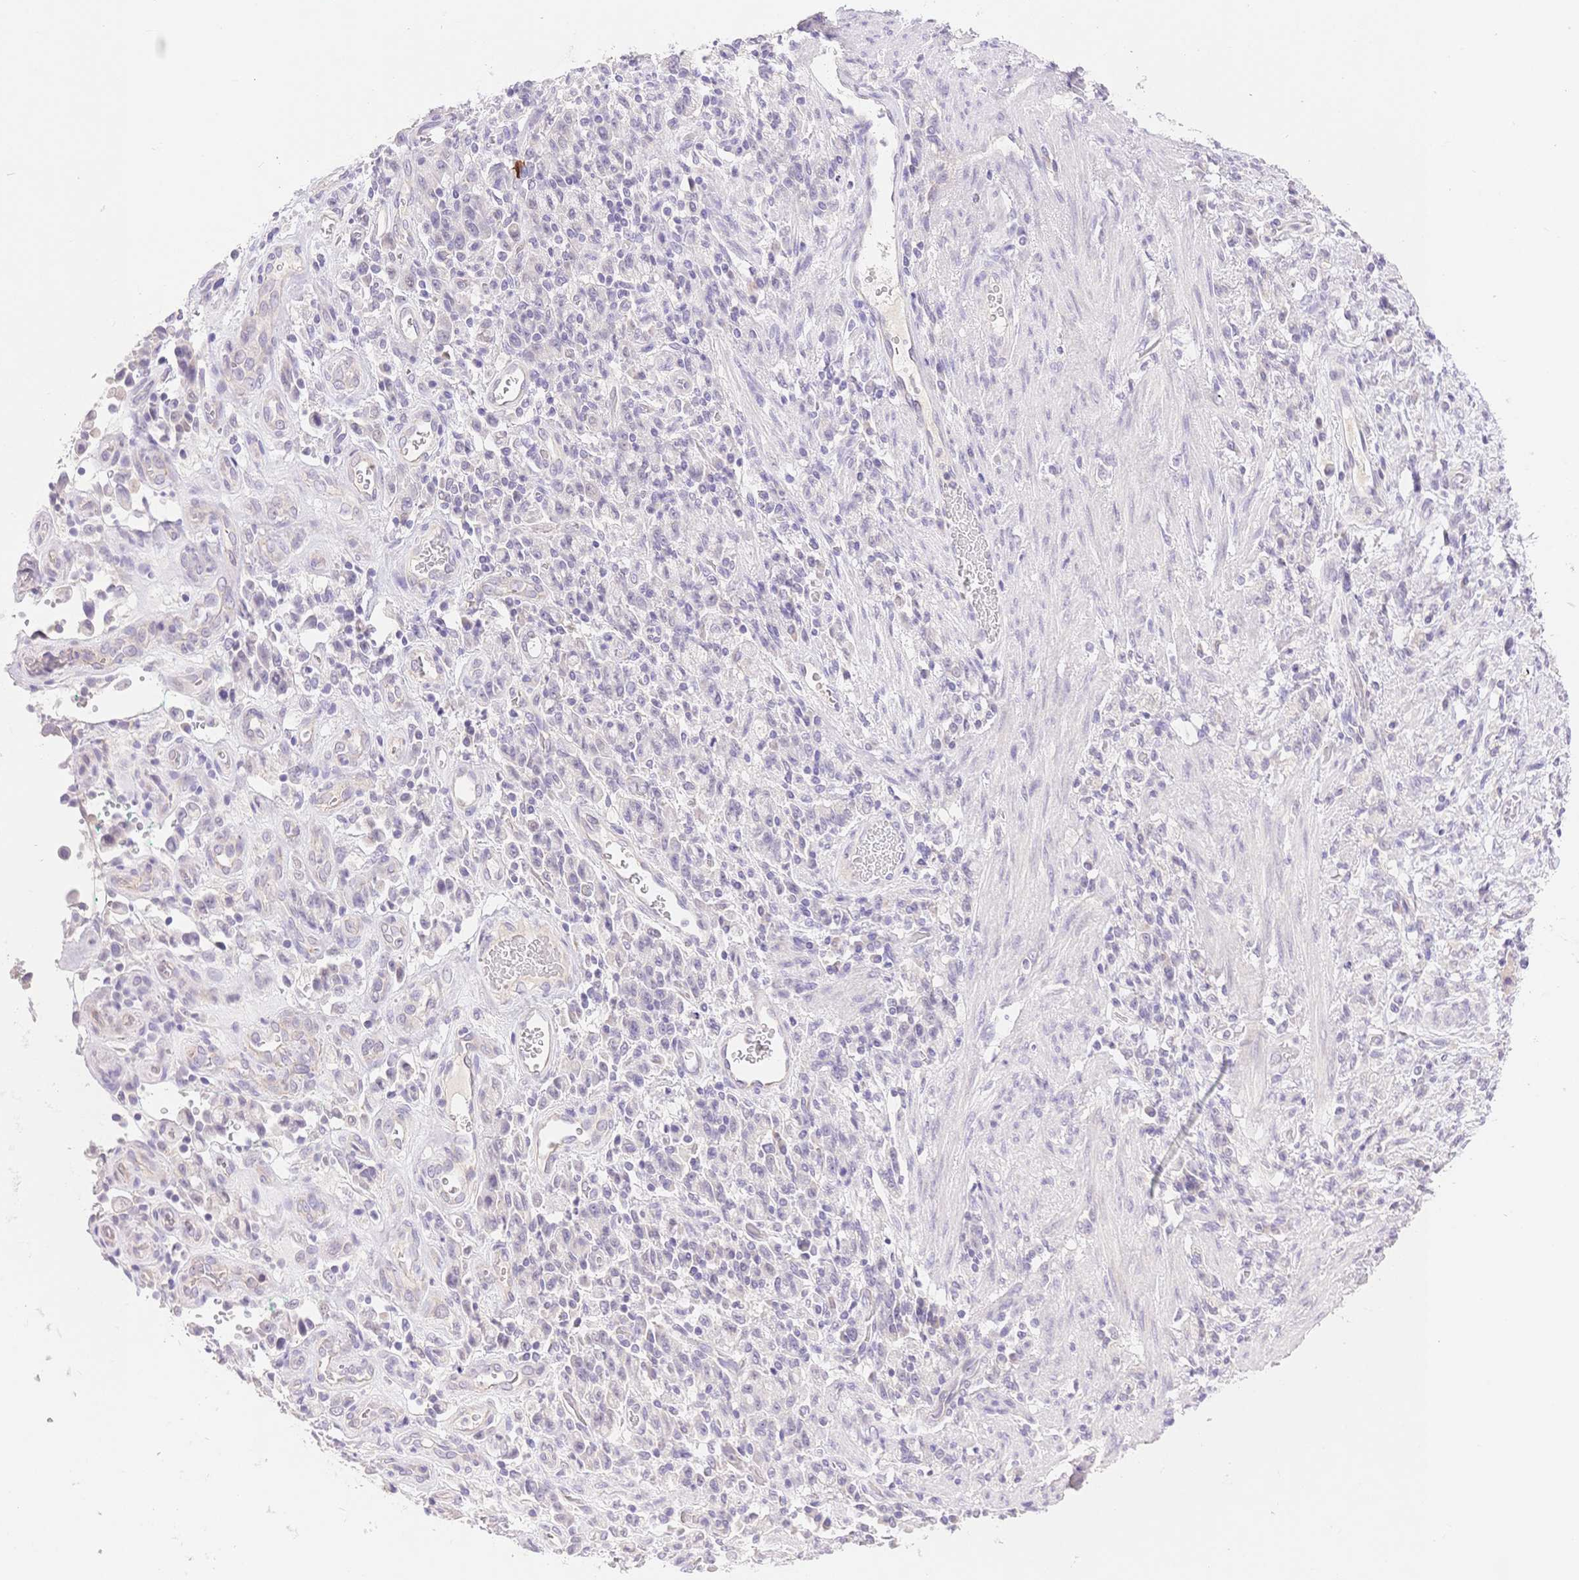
{"staining": {"intensity": "negative", "quantity": "none", "location": "none"}, "tissue": "stomach cancer", "cell_type": "Tumor cells", "image_type": "cancer", "snomed": [{"axis": "morphology", "description": "Adenocarcinoma, NOS"}, {"axis": "topography", "description": "Stomach"}], "caption": "Tumor cells show no significant protein positivity in stomach cancer.", "gene": "MYOM1", "patient": {"sex": "male", "age": 77}}